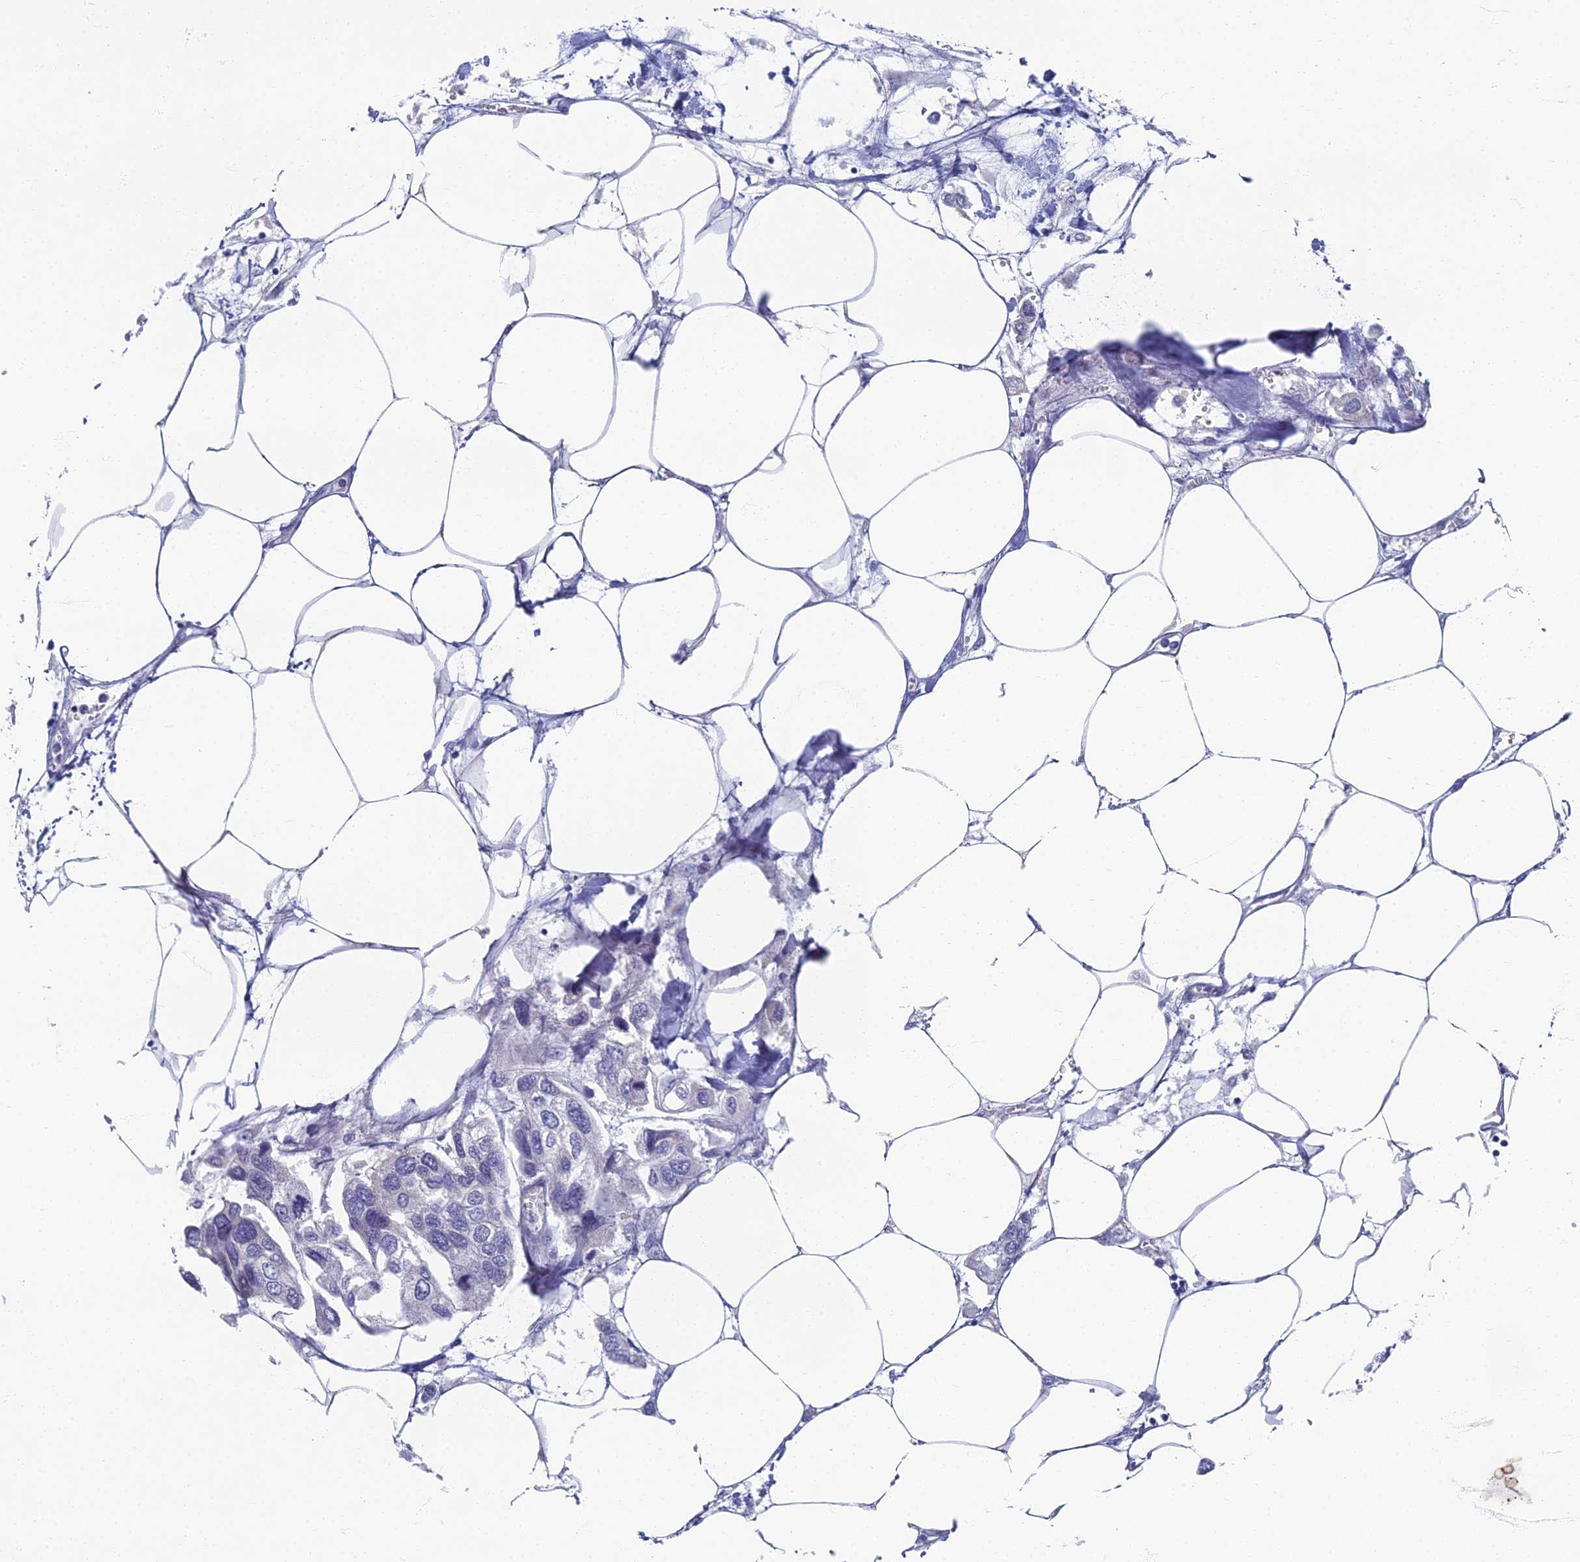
{"staining": {"intensity": "negative", "quantity": "none", "location": "none"}, "tissue": "urothelial cancer", "cell_type": "Tumor cells", "image_type": "cancer", "snomed": [{"axis": "morphology", "description": "Urothelial carcinoma, High grade"}, {"axis": "topography", "description": "Urinary bladder"}], "caption": "This is an IHC photomicrograph of urothelial cancer. There is no expression in tumor cells.", "gene": "SPIN4", "patient": {"sex": "male", "age": 67}}